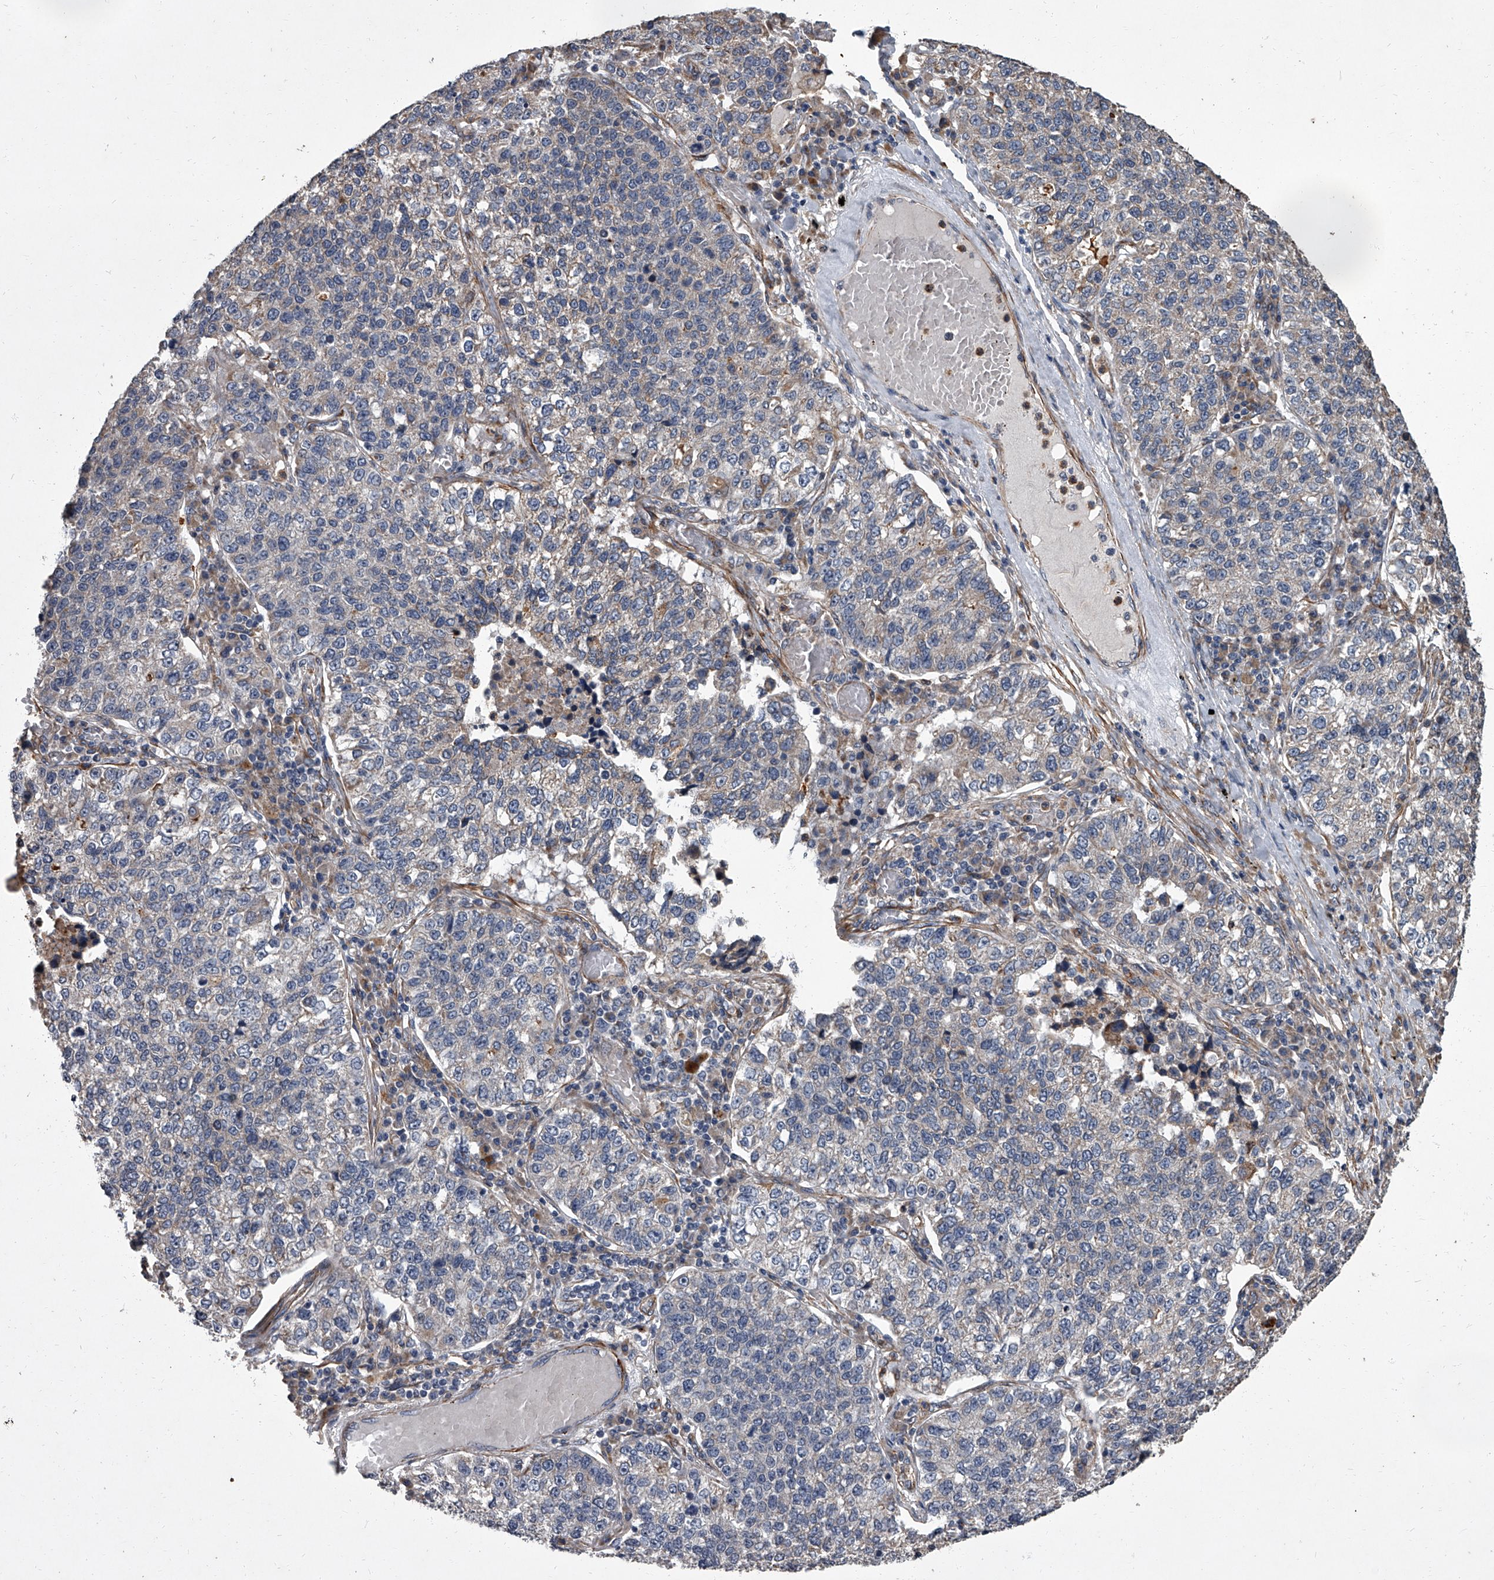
{"staining": {"intensity": "negative", "quantity": "none", "location": "none"}, "tissue": "lung cancer", "cell_type": "Tumor cells", "image_type": "cancer", "snomed": [{"axis": "morphology", "description": "Adenocarcinoma, NOS"}, {"axis": "topography", "description": "Lung"}], "caption": "Immunohistochemistry of human adenocarcinoma (lung) exhibits no staining in tumor cells. (Stains: DAB (3,3'-diaminobenzidine) IHC with hematoxylin counter stain, Microscopy: brightfield microscopy at high magnification).", "gene": "SIRT4", "patient": {"sex": "male", "age": 49}}